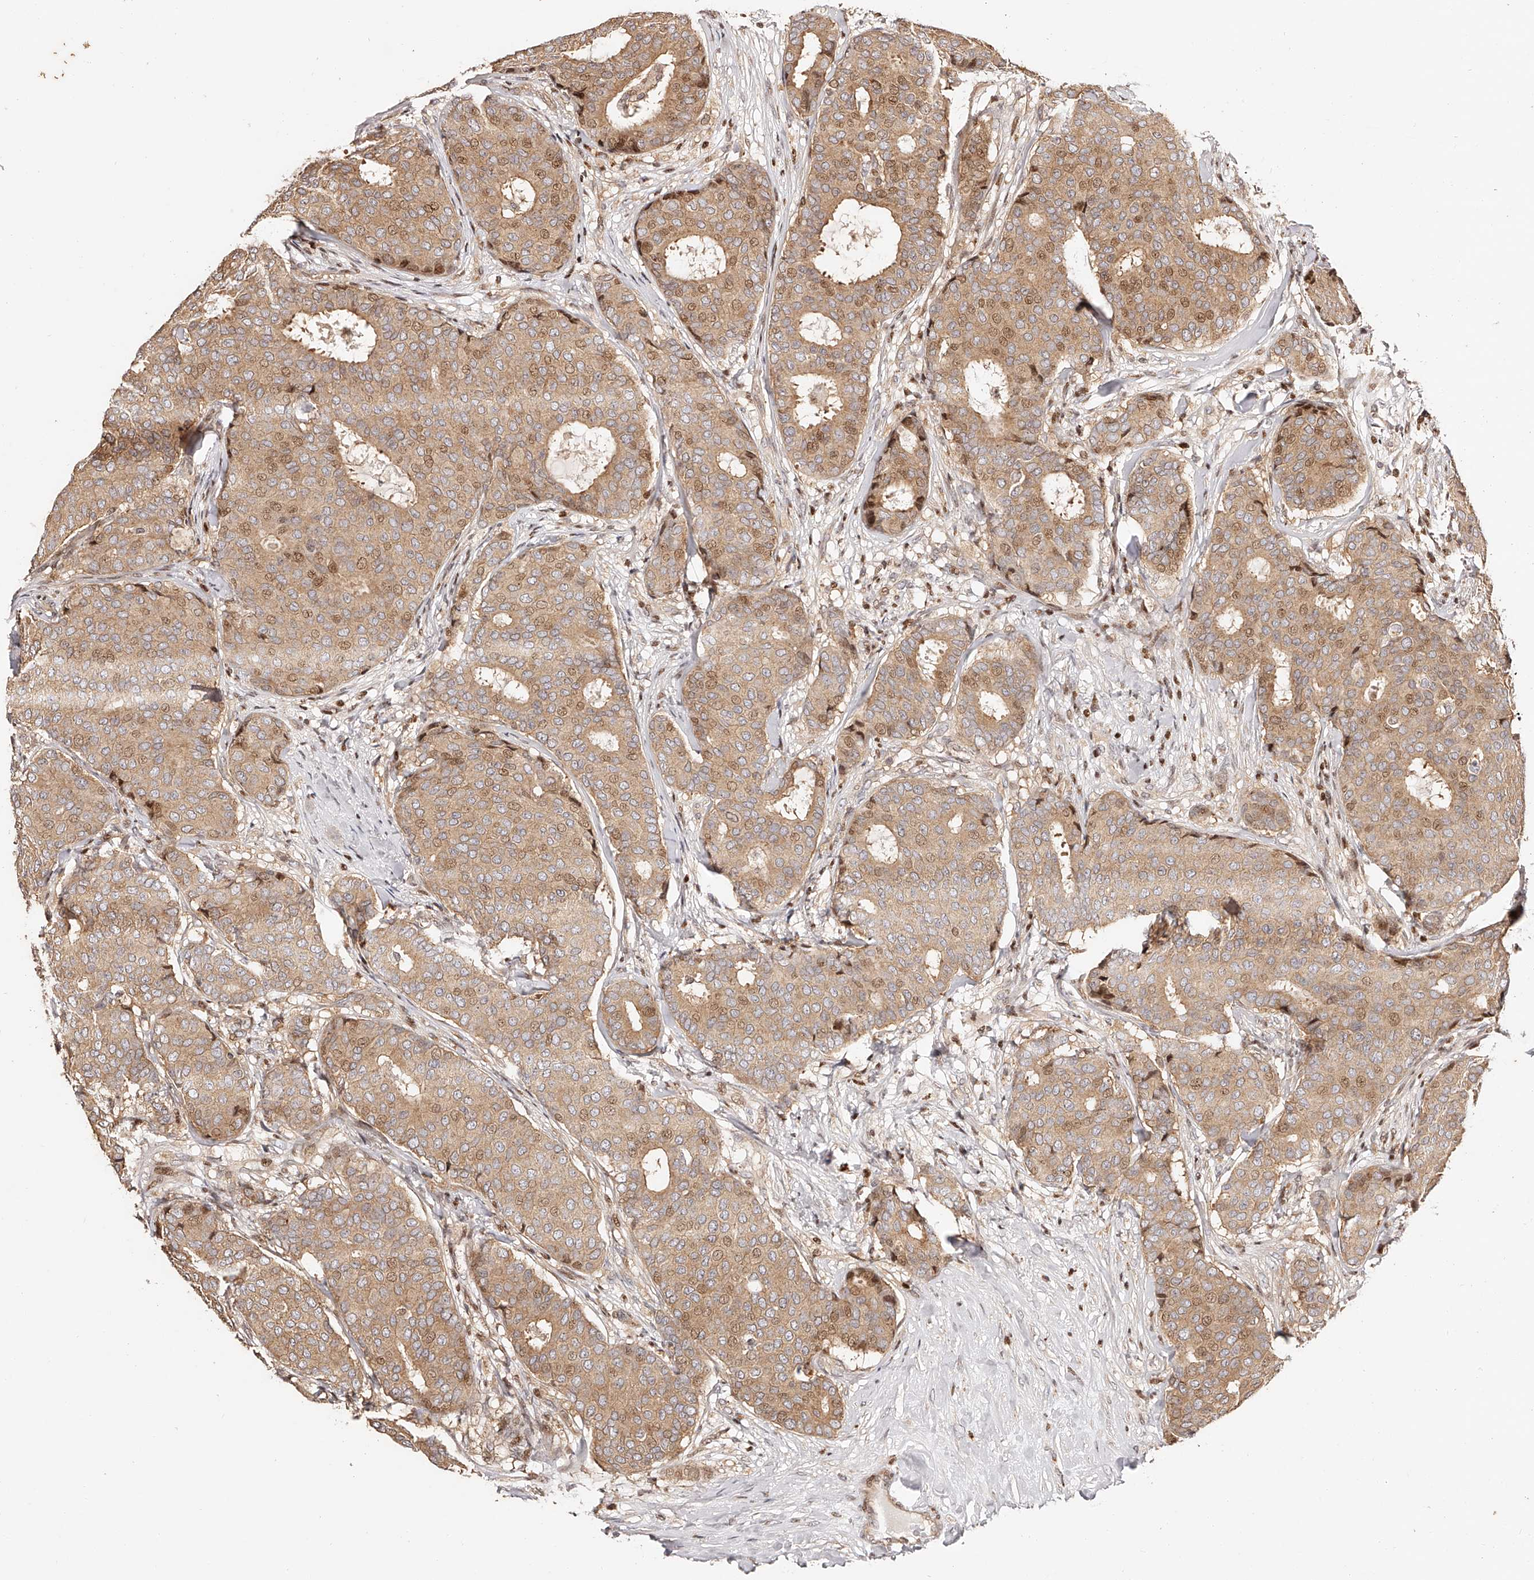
{"staining": {"intensity": "moderate", "quantity": ">75%", "location": "cytoplasmic/membranous,nuclear"}, "tissue": "breast cancer", "cell_type": "Tumor cells", "image_type": "cancer", "snomed": [{"axis": "morphology", "description": "Duct carcinoma"}, {"axis": "topography", "description": "Breast"}], "caption": "Intraductal carcinoma (breast) stained with a brown dye exhibits moderate cytoplasmic/membranous and nuclear positive expression in about >75% of tumor cells.", "gene": "PFDN2", "patient": {"sex": "female", "age": 75}}